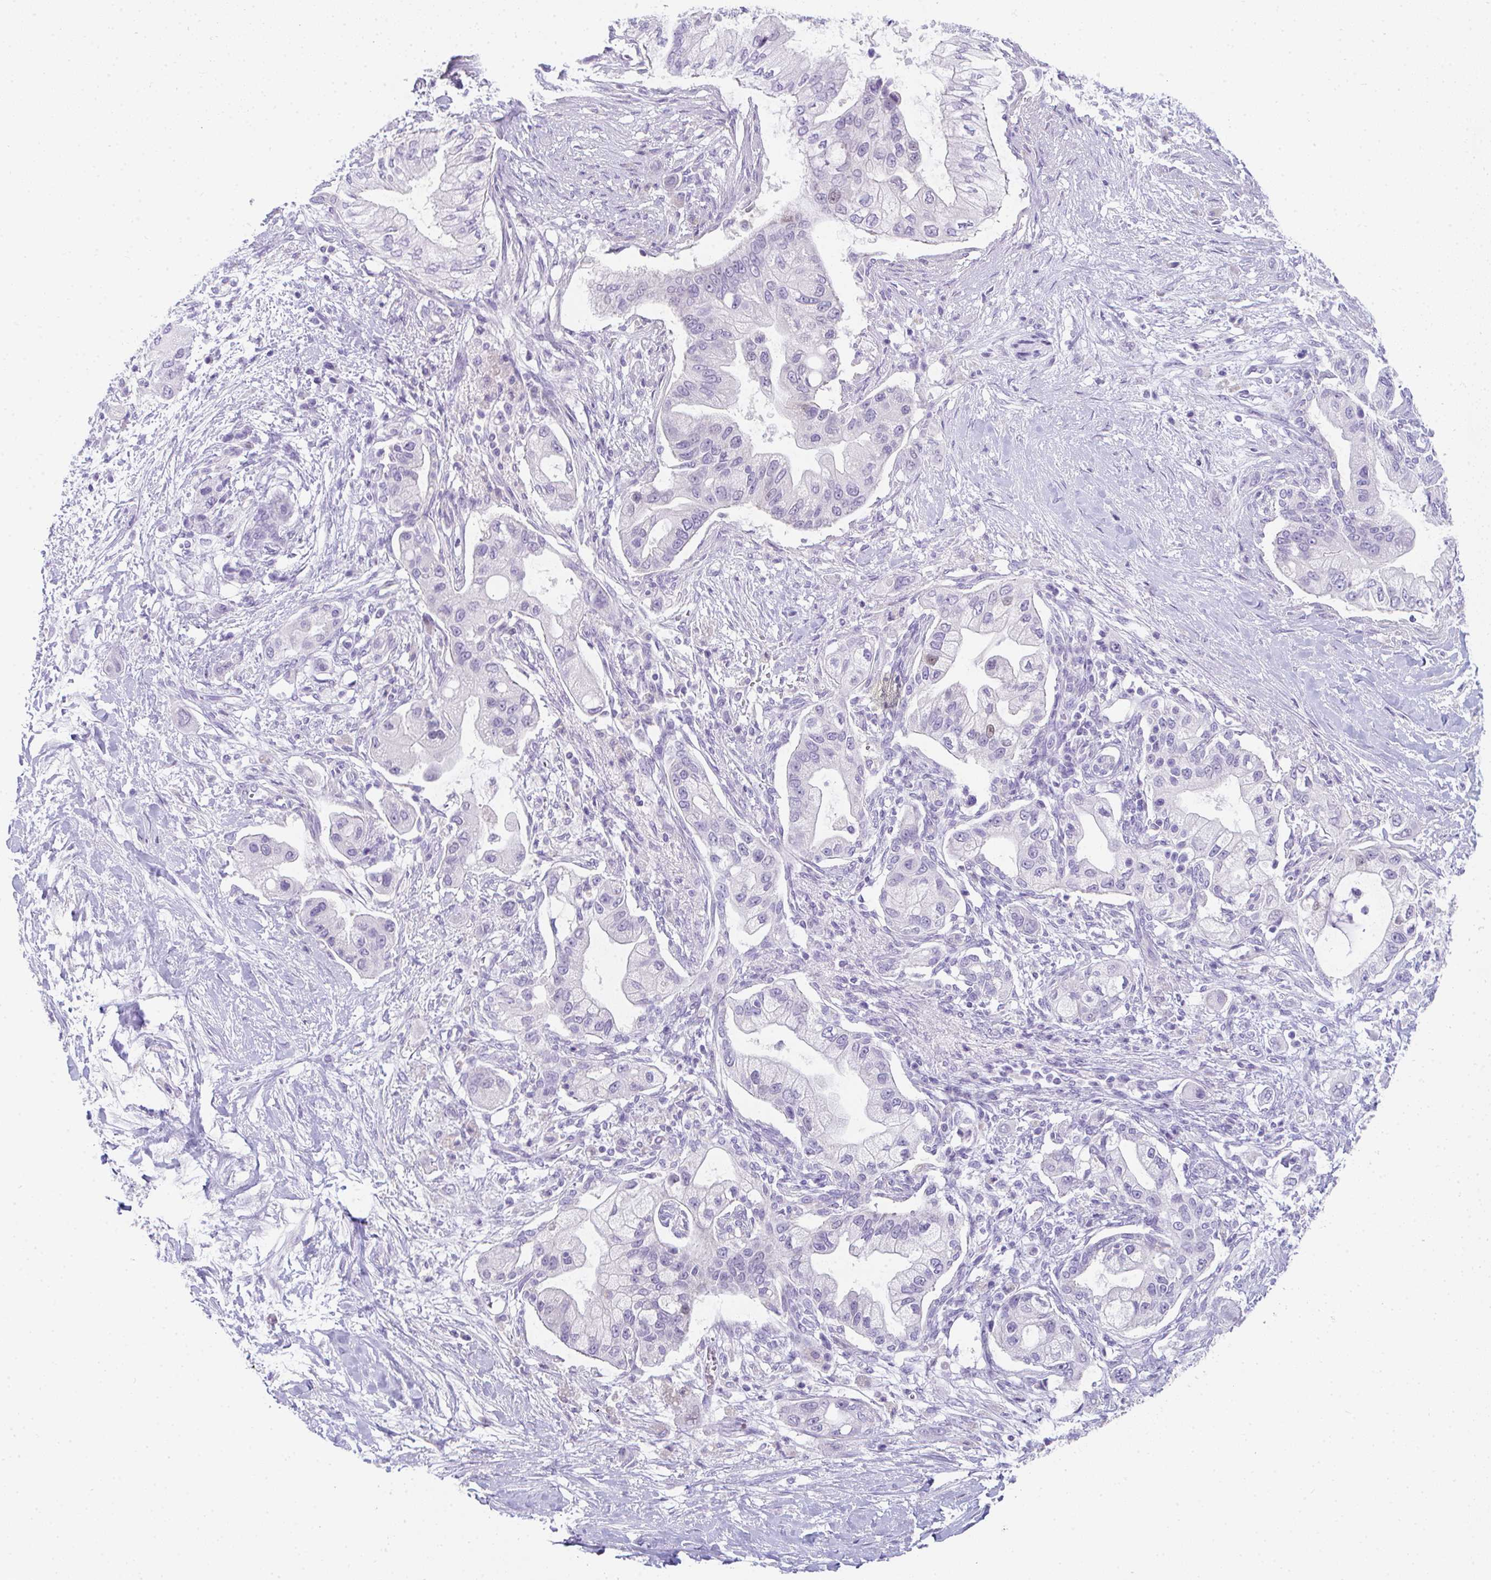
{"staining": {"intensity": "negative", "quantity": "none", "location": "none"}, "tissue": "pancreatic cancer", "cell_type": "Tumor cells", "image_type": "cancer", "snomed": [{"axis": "morphology", "description": "Adenocarcinoma, NOS"}, {"axis": "topography", "description": "Pancreas"}], "caption": "Histopathology image shows no protein positivity in tumor cells of pancreatic adenocarcinoma tissue.", "gene": "TTC30B", "patient": {"sex": "male", "age": 57}}